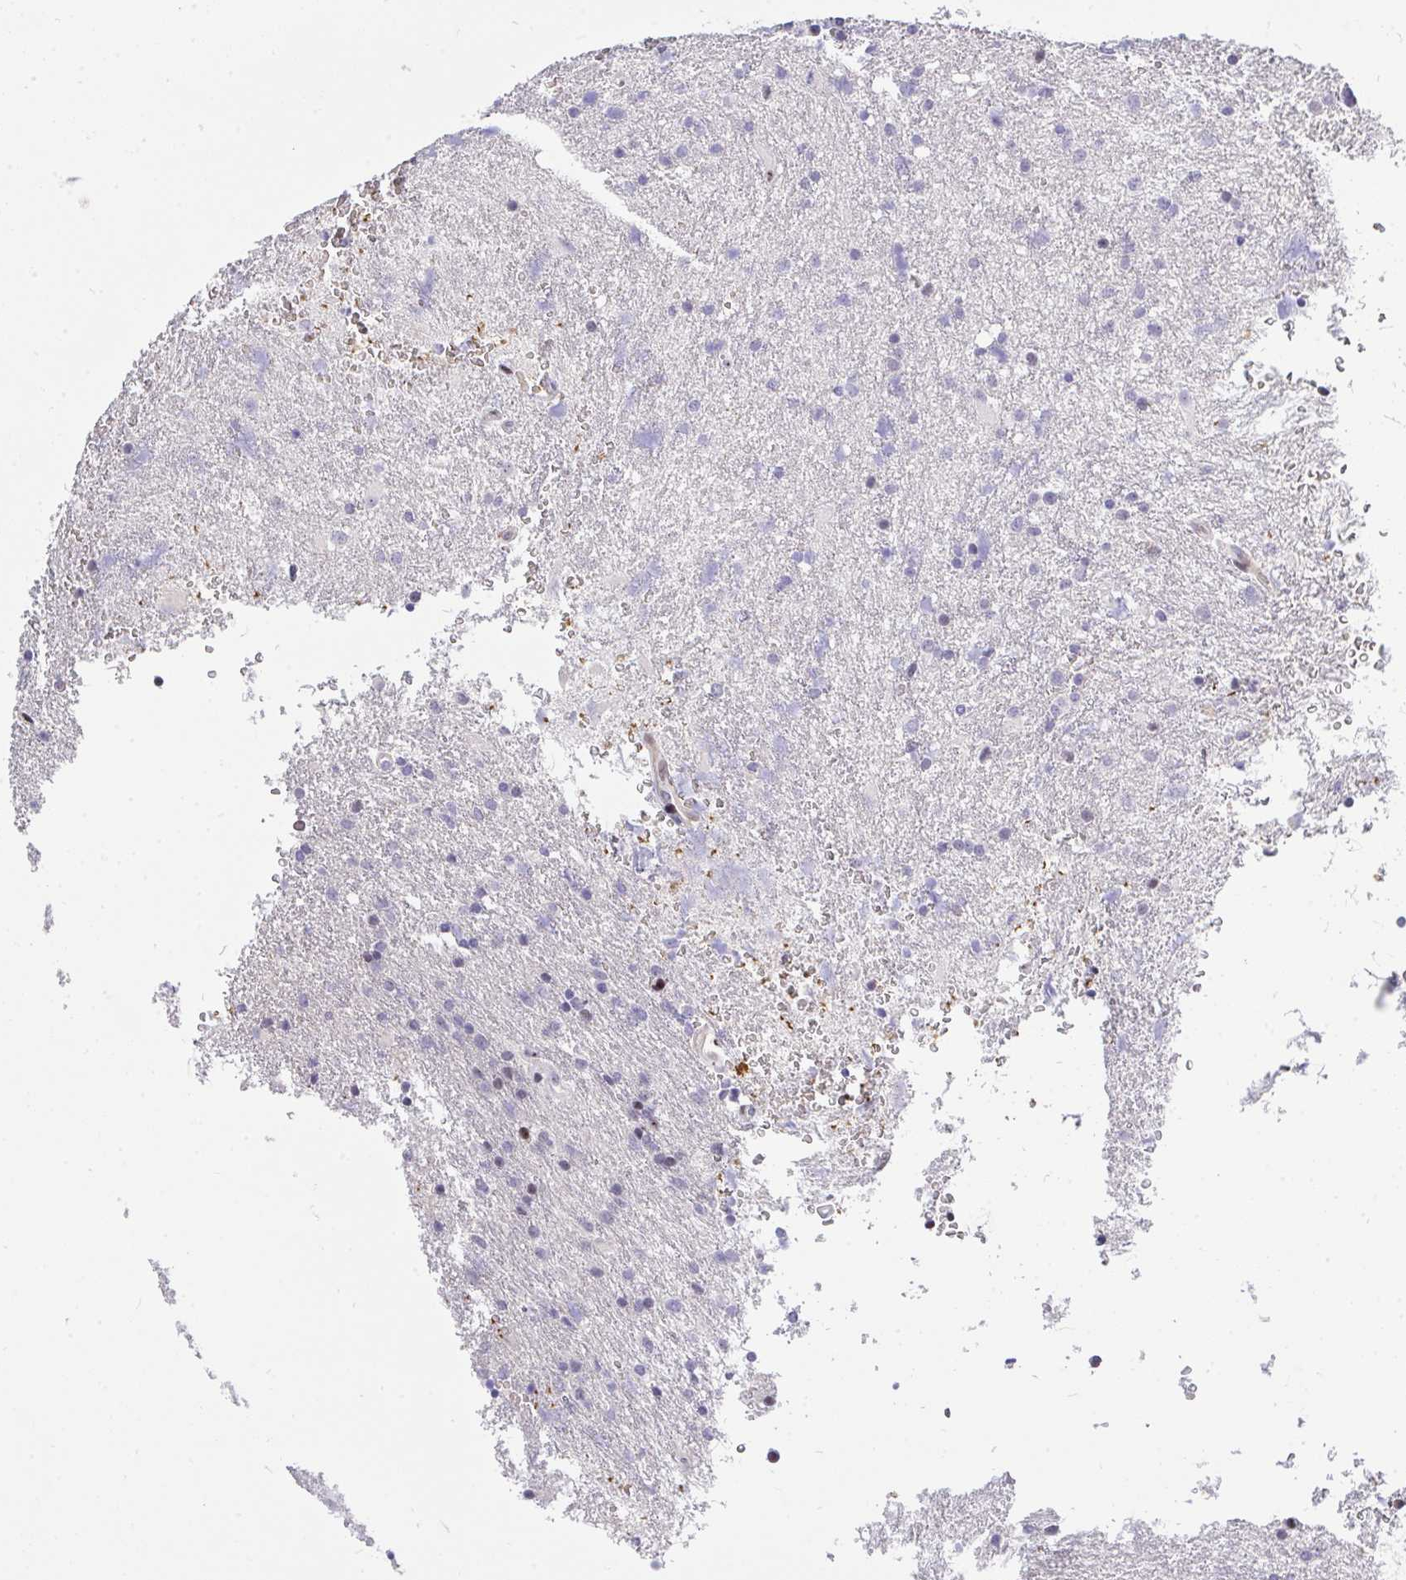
{"staining": {"intensity": "moderate", "quantity": "<25%", "location": "nuclear"}, "tissue": "glioma", "cell_type": "Tumor cells", "image_type": "cancer", "snomed": [{"axis": "morphology", "description": "Glioma, malignant, High grade"}, {"axis": "topography", "description": "Brain"}], "caption": "Brown immunohistochemical staining in malignant high-grade glioma exhibits moderate nuclear positivity in about <25% of tumor cells.", "gene": "PLPPR3", "patient": {"sex": "male", "age": 68}}